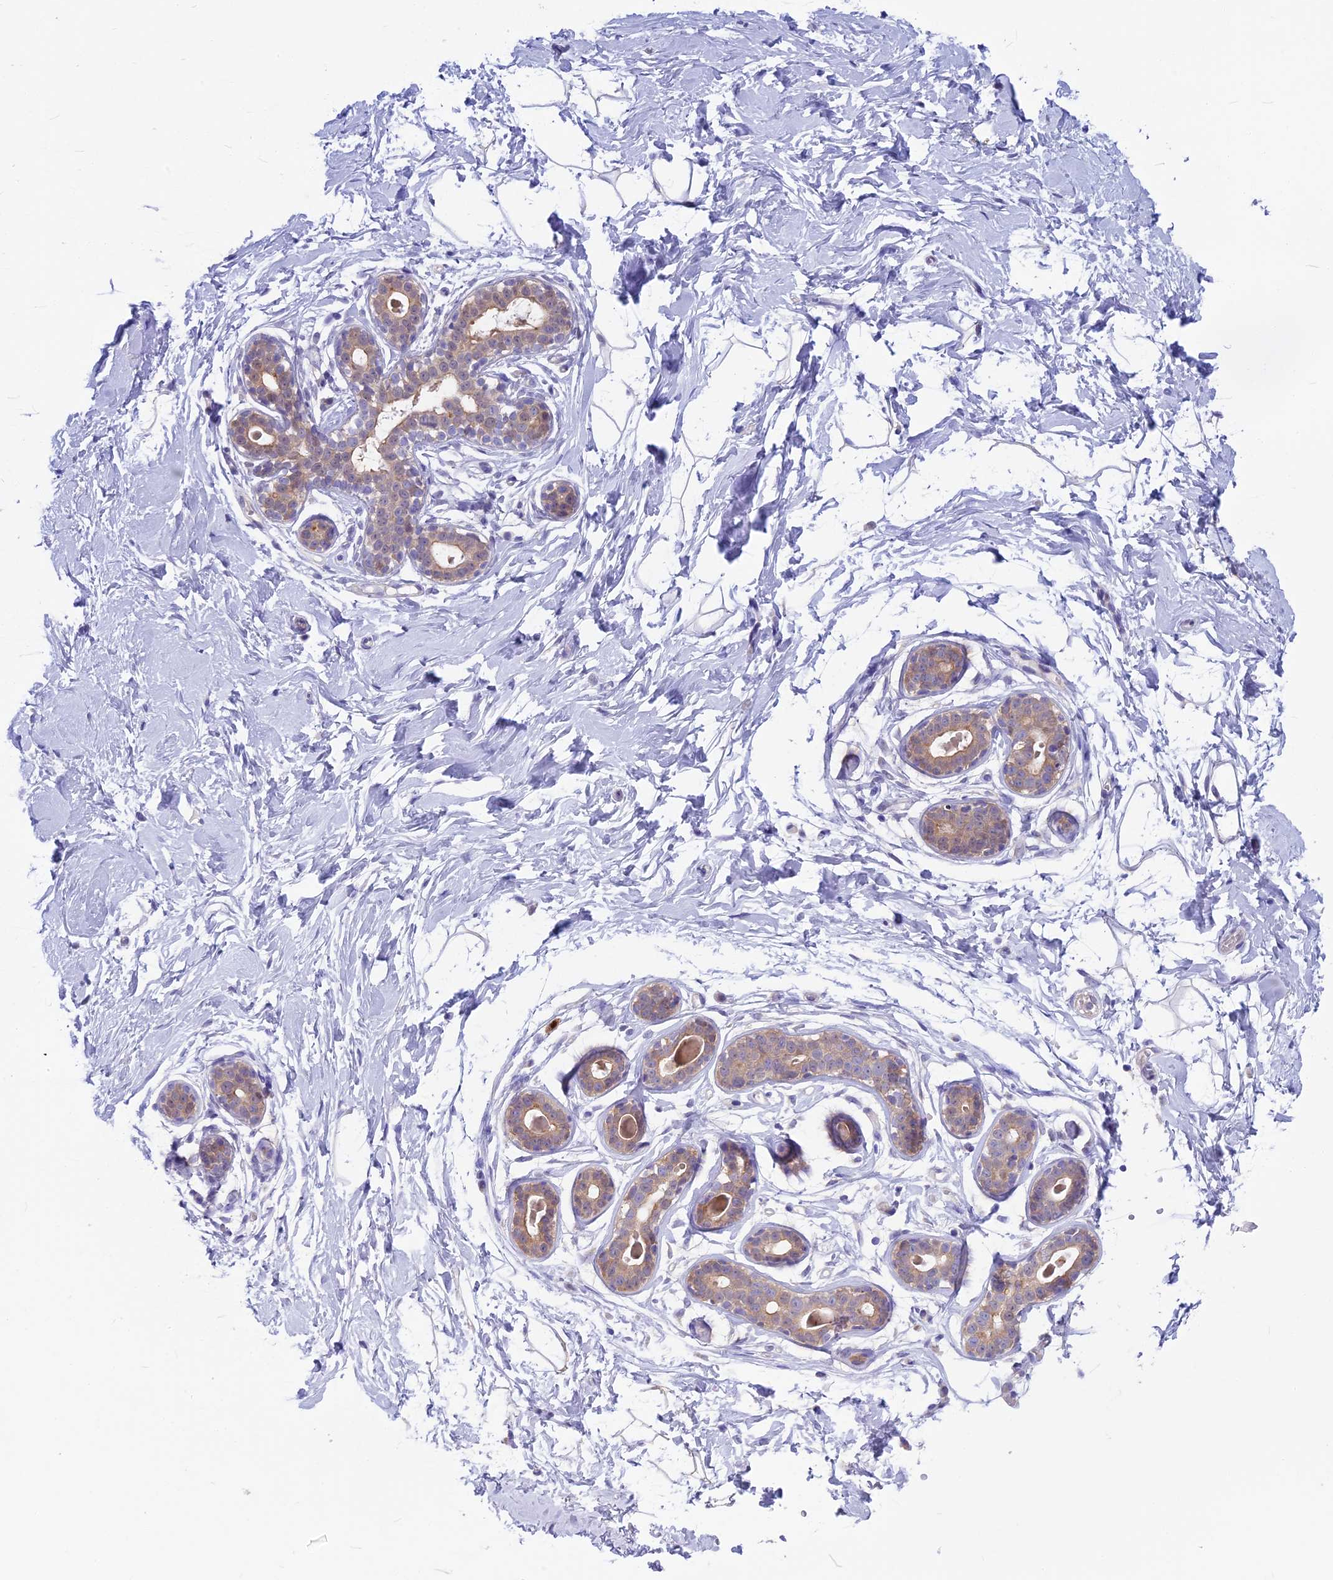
{"staining": {"intensity": "negative", "quantity": "none", "location": "none"}, "tissue": "breast", "cell_type": "Adipocytes", "image_type": "normal", "snomed": [{"axis": "morphology", "description": "Normal tissue, NOS"}, {"axis": "morphology", "description": "Adenoma, NOS"}, {"axis": "topography", "description": "Breast"}], "caption": "Immunohistochemical staining of normal breast demonstrates no significant staining in adipocytes.", "gene": "SNAP91", "patient": {"sex": "female", "age": 23}}